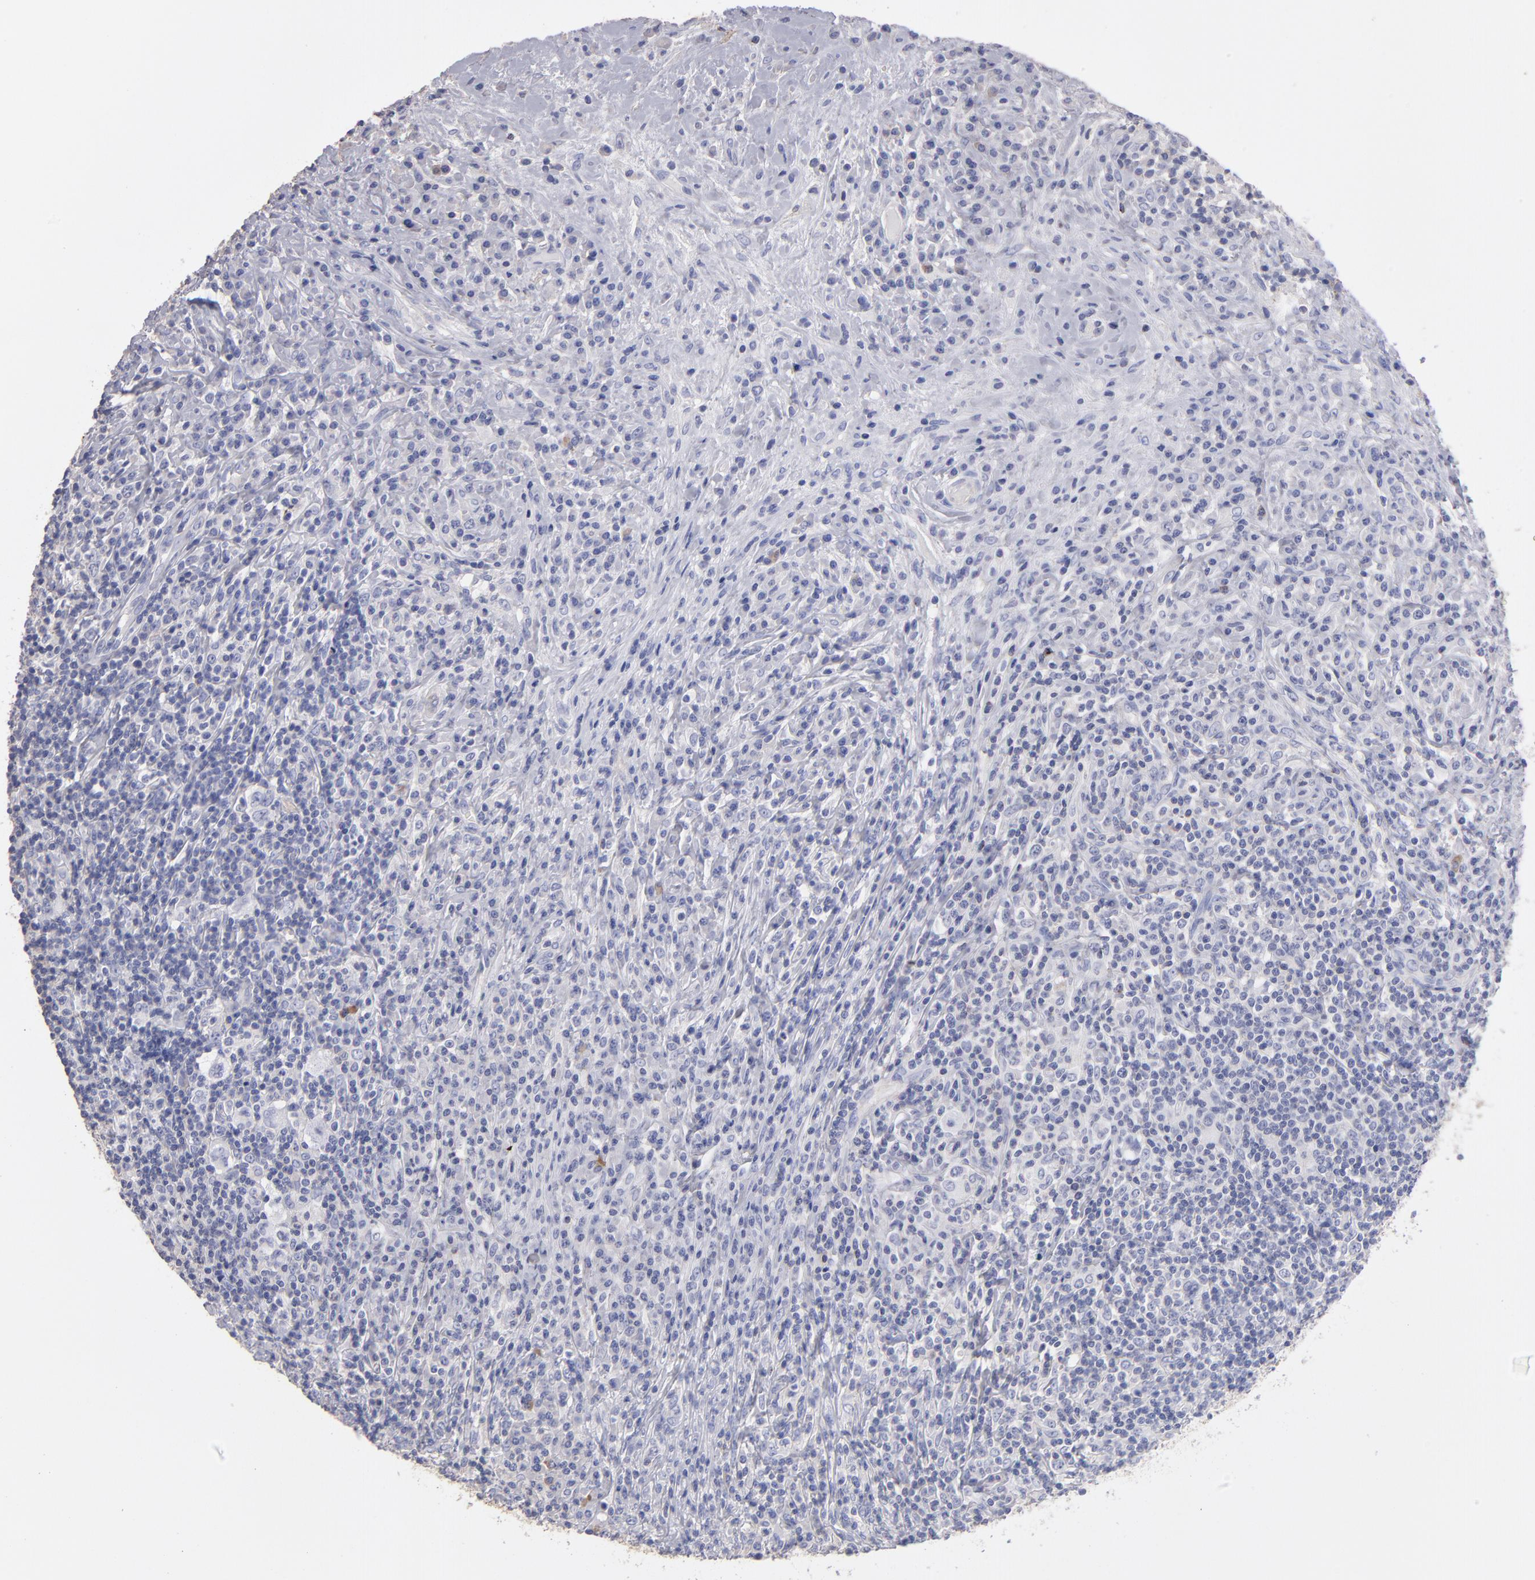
{"staining": {"intensity": "negative", "quantity": "none", "location": "none"}, "tissue": "lymphoma", "cell_type": "Tumor cells", "image_type": "cancer", "snomed": [{"axis": "morphology", "description": "Hodgkin's disease, NOS"}, {"axis": "topography", "description": "Lymph node"}], "caption": "A micrograph of Hodgkin's disease stained for a protein exhibits no brown staining in tumor cells.", "gene": "ABCB1", "patient": {"sex": "female", "age": 25}}